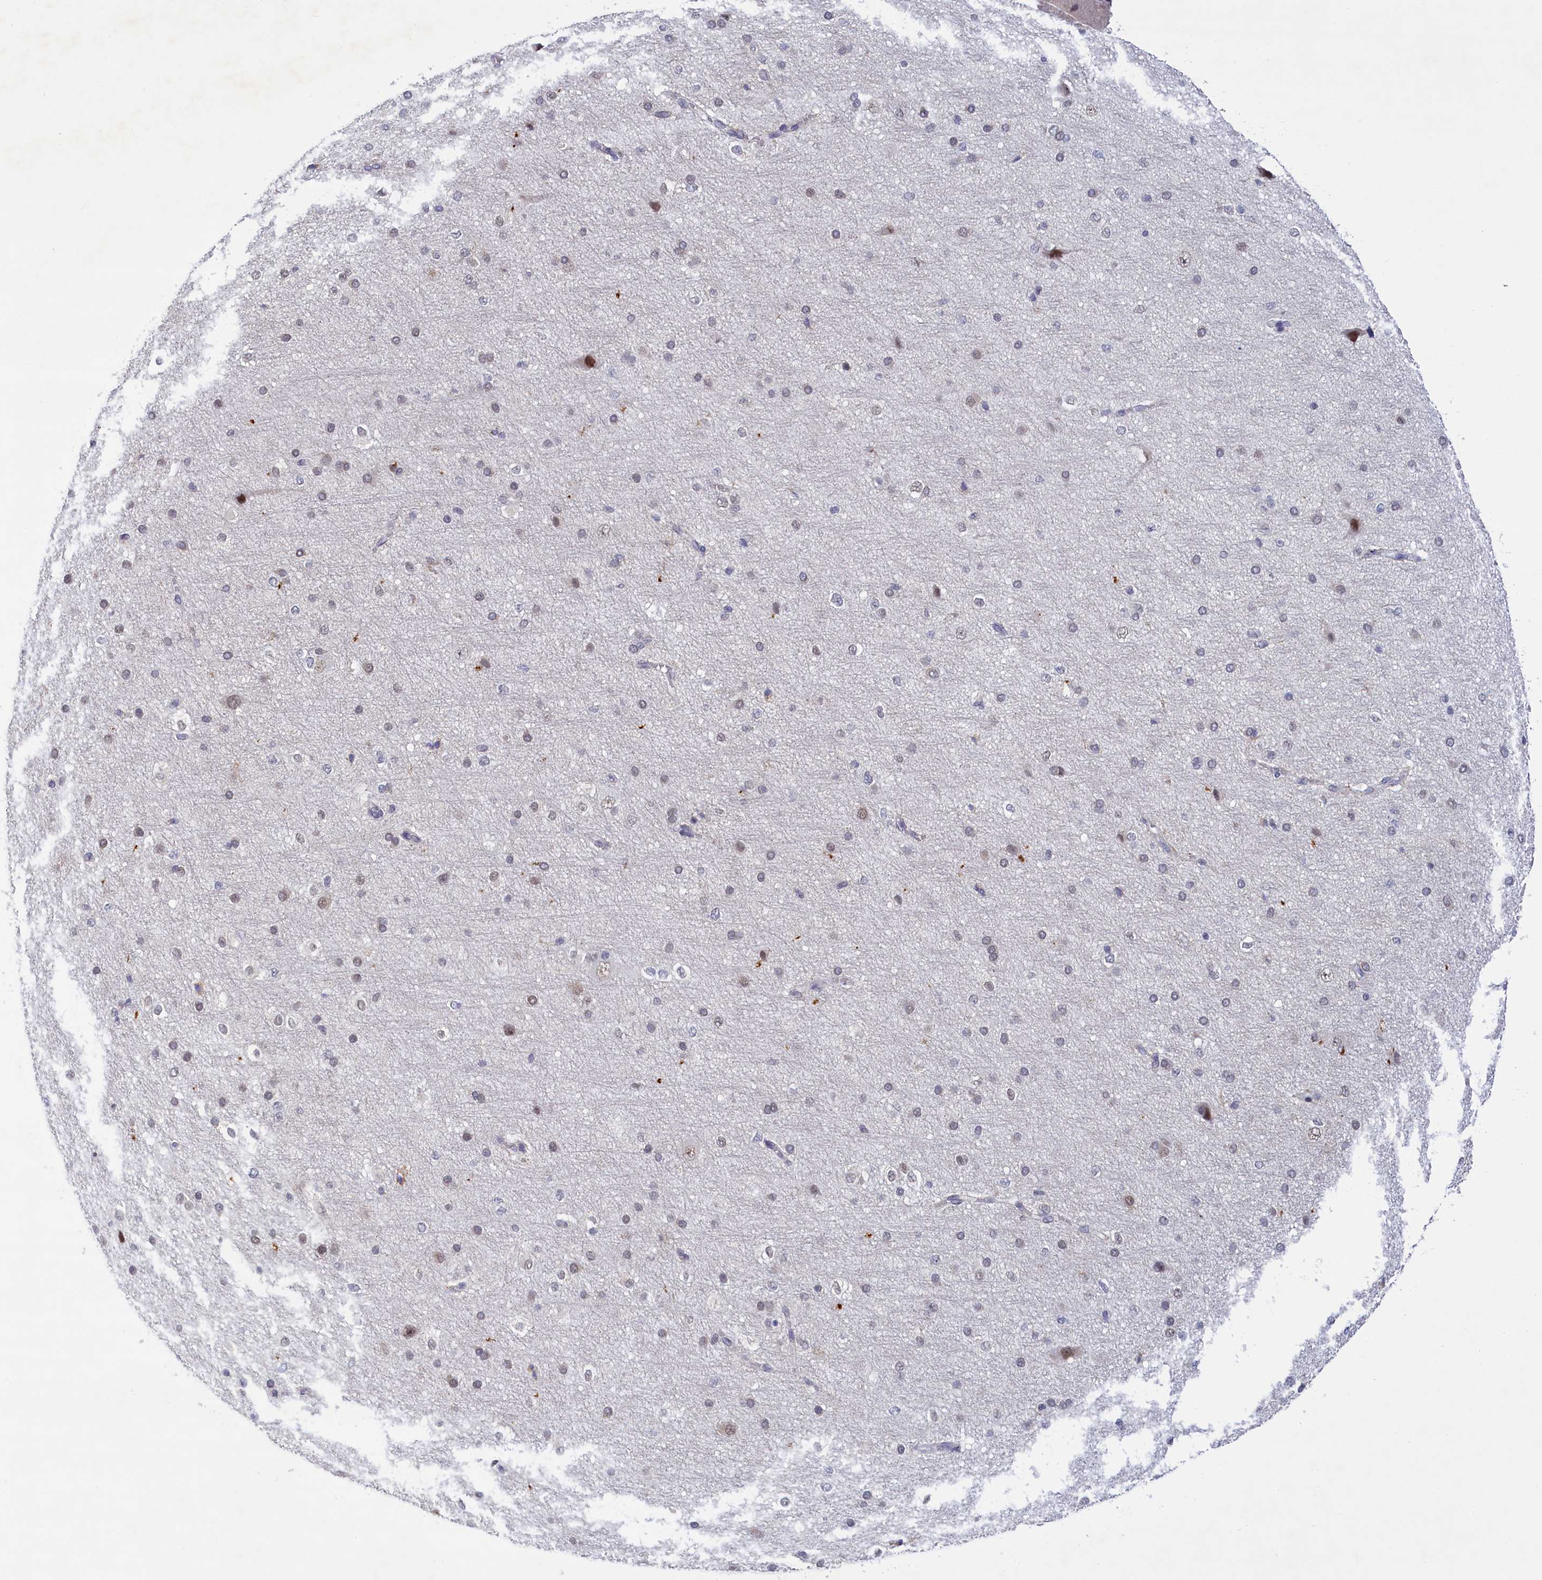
{"staining": {"intensity": "negative", "quantity": "none", "location": "none"}, "tissue": "cerebral cortex", "cell_type": "Endothelial cells", "image_type": "normal", "snomed": [{"axis": "morphology", "description": "Normal tissue, NOS"}, {"axis": "morphology", "description": "Developmental malformation"}, {"axis": "topography", "description": "Cerebral cortex"}], "caption": "Endothelial cells show no significant positivity in benign cerebral cortex.", "gene": "PPHLN1", "patient": {"sex": "female", "age": 30}}